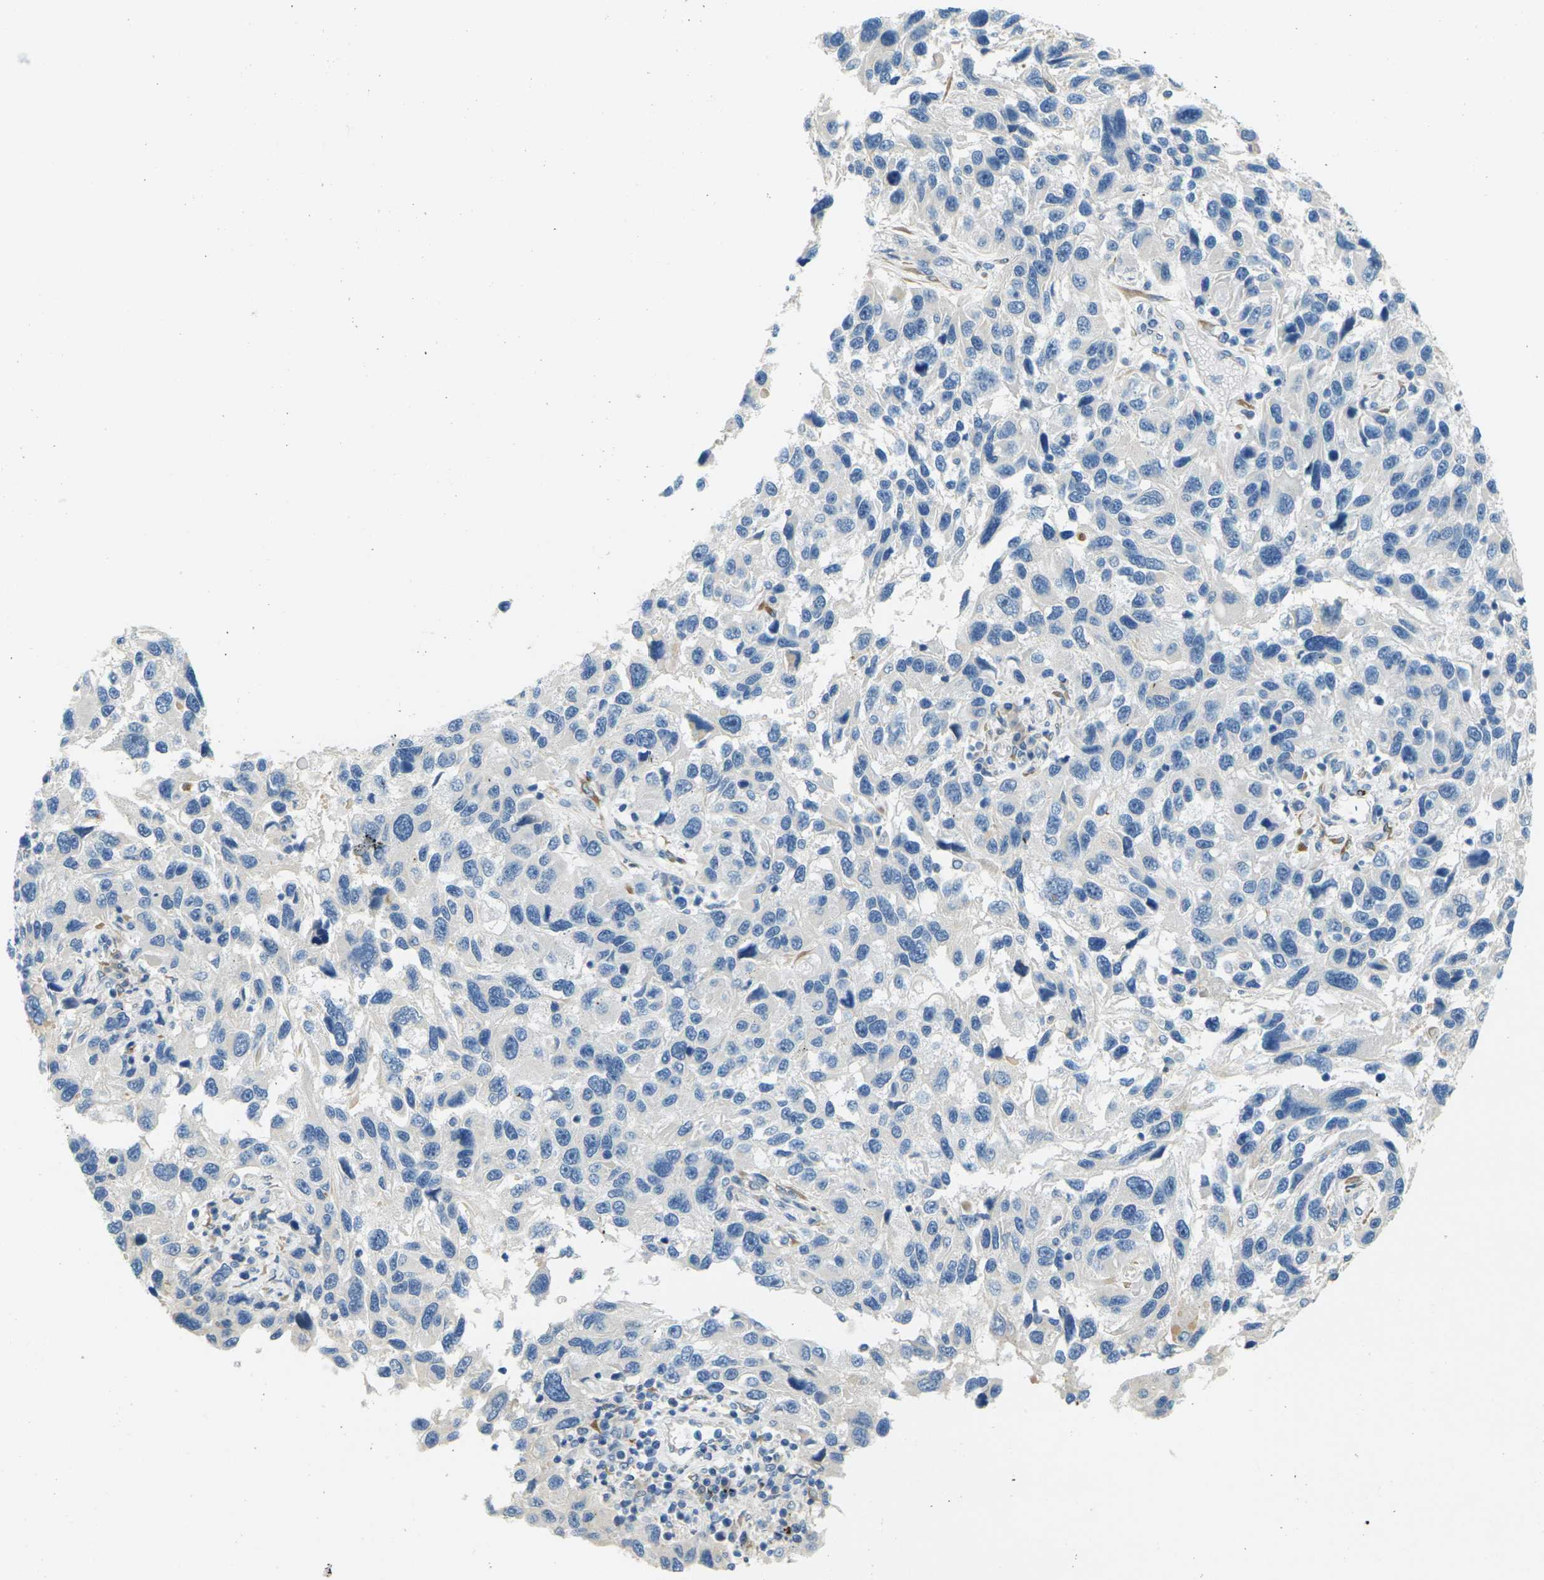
{"staining": {"intensity": "negative", "quantity": "none", "location": "none"}, "tissue": "melanoma", "cell_type": "Tumor cells", "image_type": "cancer", "snomed": [{"axis": "morphology", "description": "Malignant melanoma, NOS"}, {"axis": "topography", "description": "Skin"}], "caption": "A micrograph of malignant melanoma stained for a protein shows no brown staining in tumor cells. (Stains: DAB (3,3'-diaminobenzidine) immunohistochemistry (IHC) with hematoxylin counter stain, Microscopy: brightfield microscopy at high magnification).", "gene": "CYP2C8", "patient": {"sex": "male", "age": 53}}